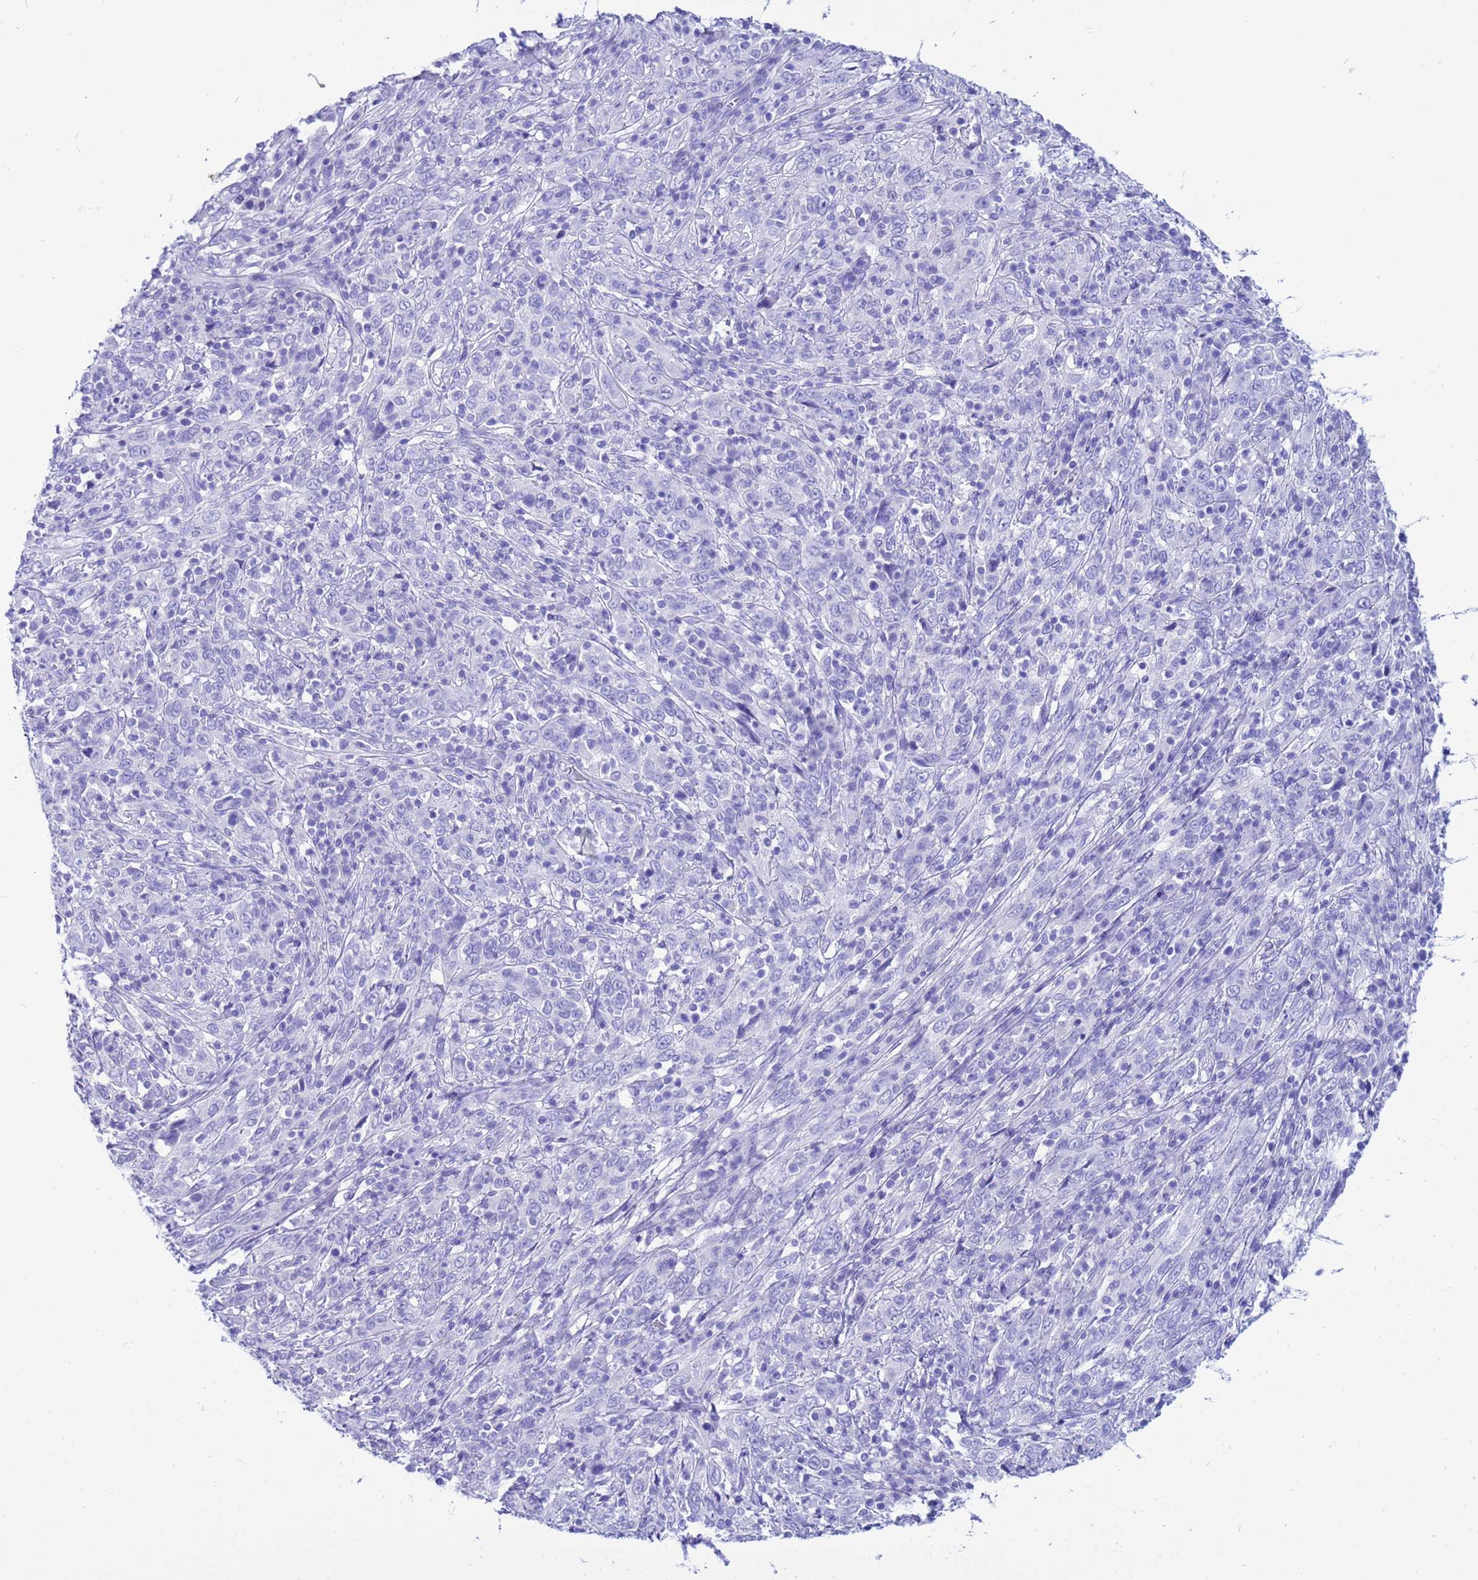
{"staining": {"intensity": "negative", "quantity": "none", "location": "none"}, "tissue": "cervical cancer", "cell_type": "Tumor cells", "image_type": "cancer", "snomed": [{"axis": "morphology", "description": "Squamous cell carcinoma, NOS"}, {"axis": "topography", "description": "Cervix"}], "caption": "Immunohistochemical staining of cervical cancer exhibits no significant expression in tumor cells.", "gene": "AKR1C2", "patient": {"sex": "female", "age": 46}}